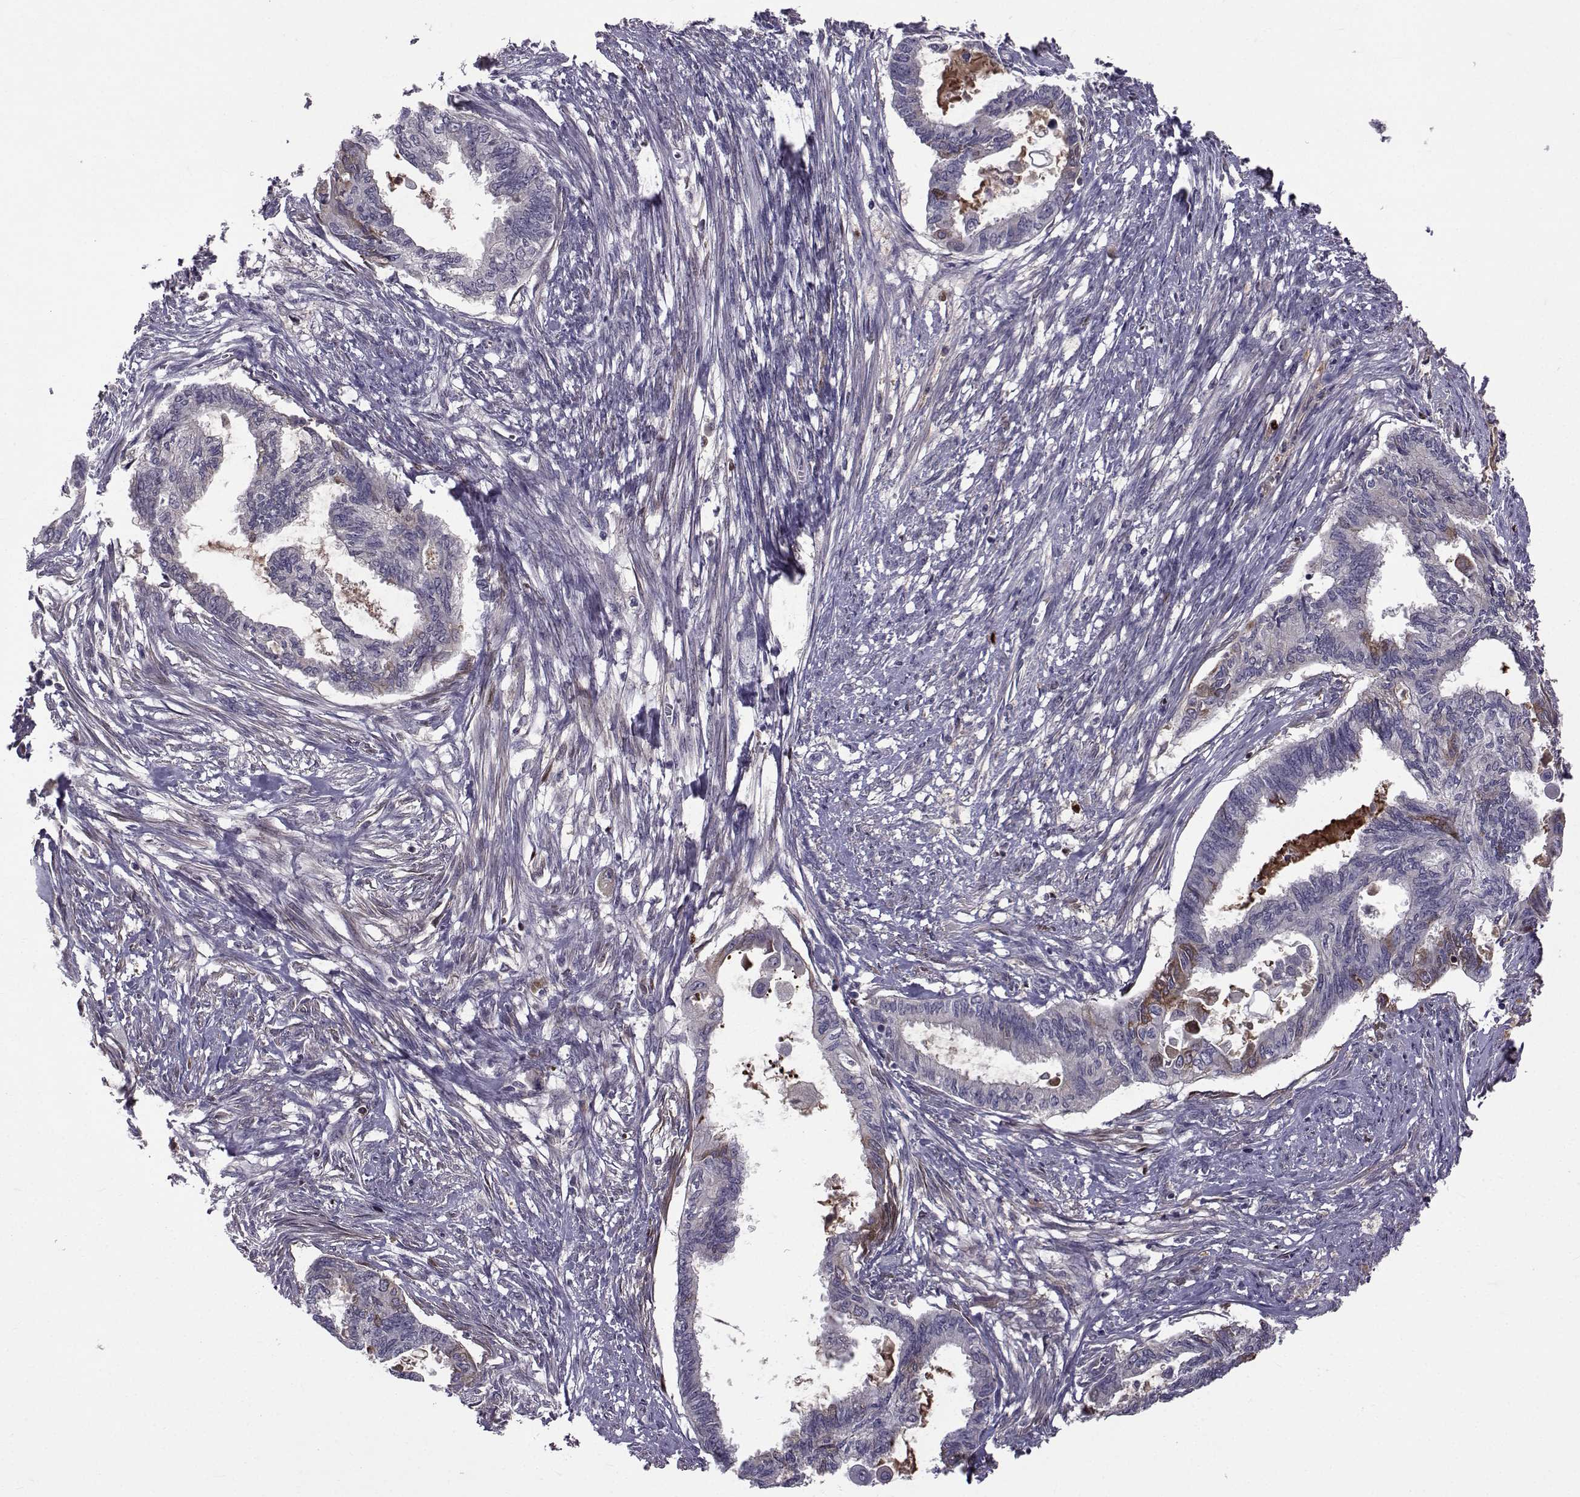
{"staining": {"intensity": "negative", "quantity": "none", "location": "none"}, "tissue": "endometrial cancer", "cell_type": "Tumor cells", "image_type": "cancer", "snomed": [{"axis": "morphology", "description": "Adenocarcinoma, NOS"}, {"axis": "topography", "description": "Endometrium"}], "caption": "A photomicrograph of endometrial cancer stained for a protein exhibits no brown staining in tumor cells.", "gene": "TNFRSF11B", "patient": {"sex": "female", "age": 86}}